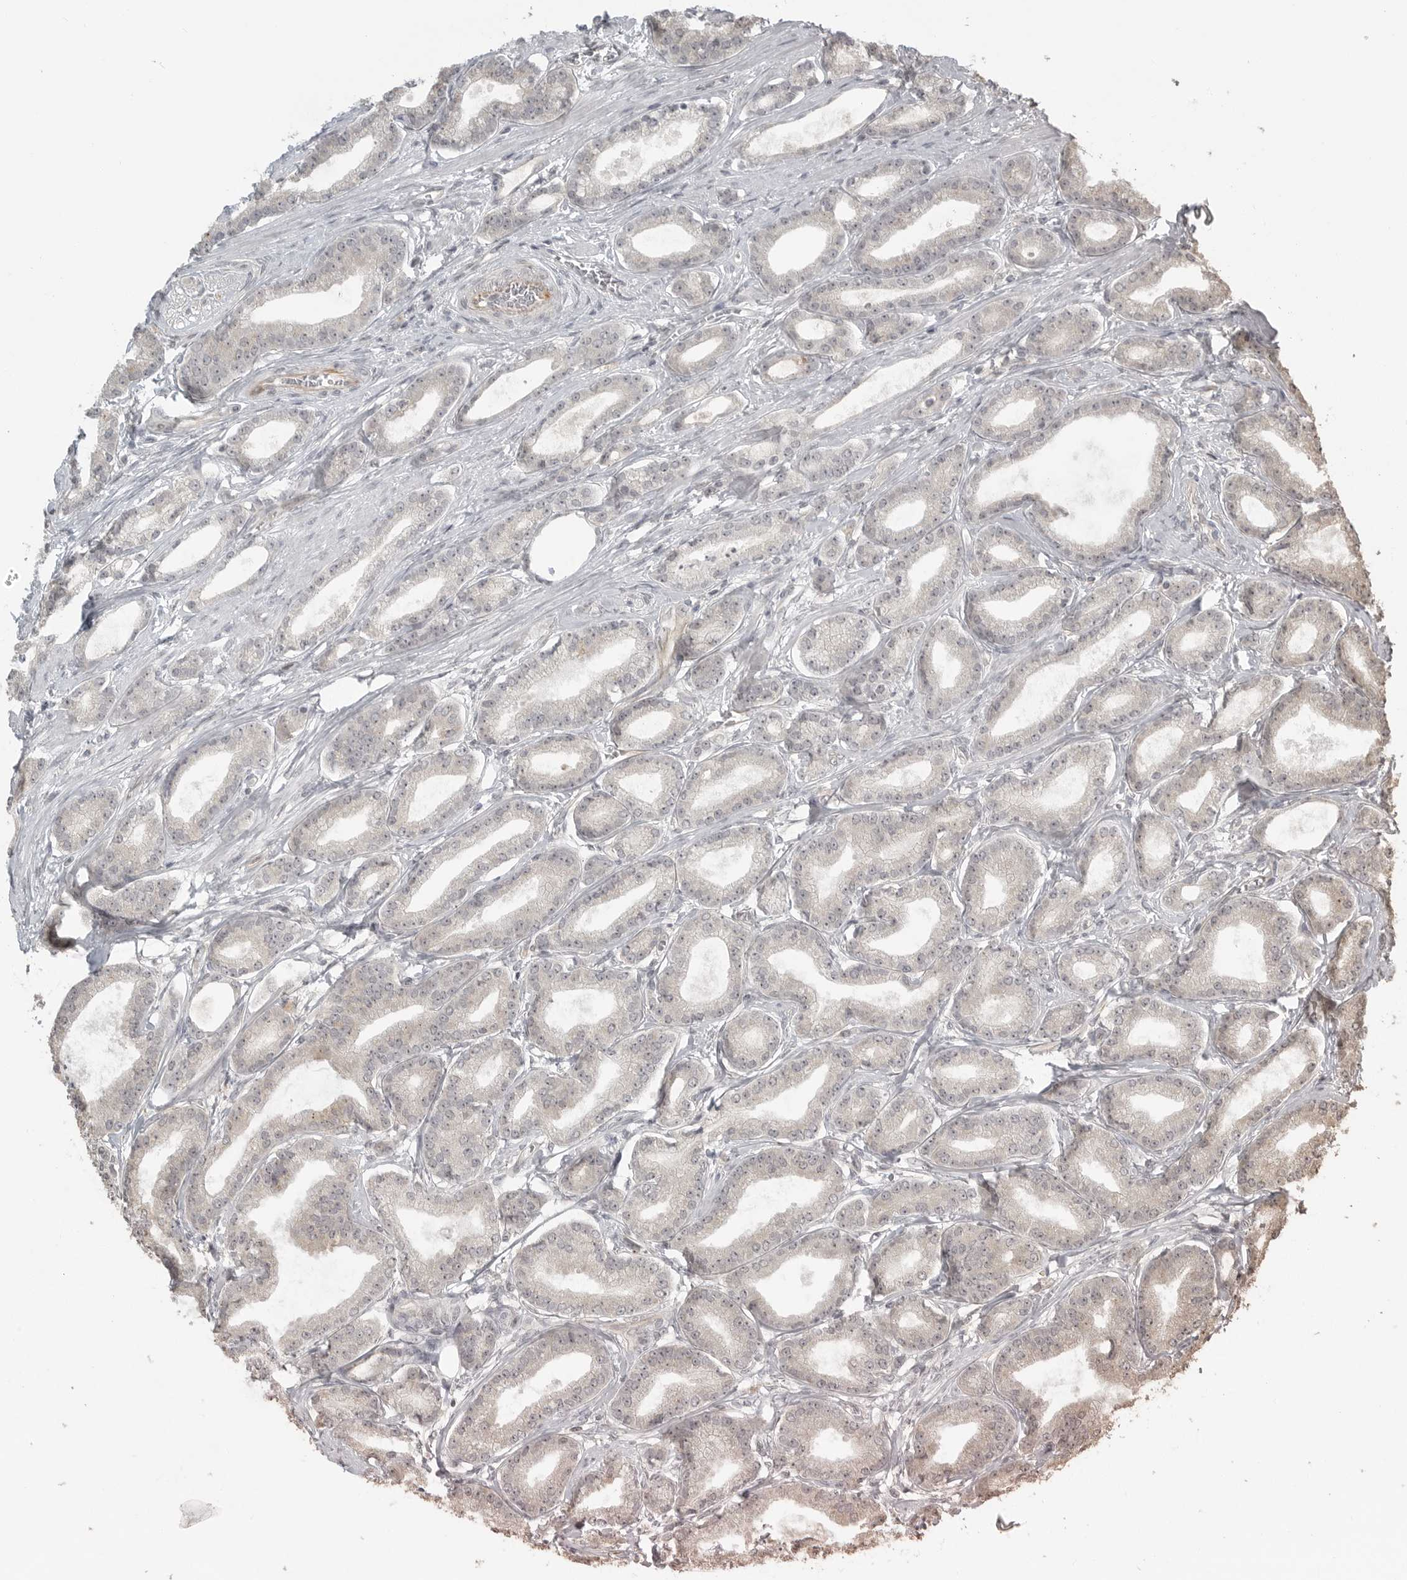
{"staining": {"intensity": "negative", "quantity": "none", "location": "none"}, "tissue": "prostate cancer", "cell_type": "Tumor cells", "image_type": "cancer", "snomed": [{"axis": "morphology", "description": "Adenocarcinoma, Low grade"}, {"axis": "topography", "description": "Prostate"}], "caption": "High power microscopy histopathology image of an immunohistochemistry image of adenocarcinoma (low-grade) (prostate), revealing no significant positivity in tumor cells.", "gene": "SMG8", "patient": {"sex": "male", "age": 60}}